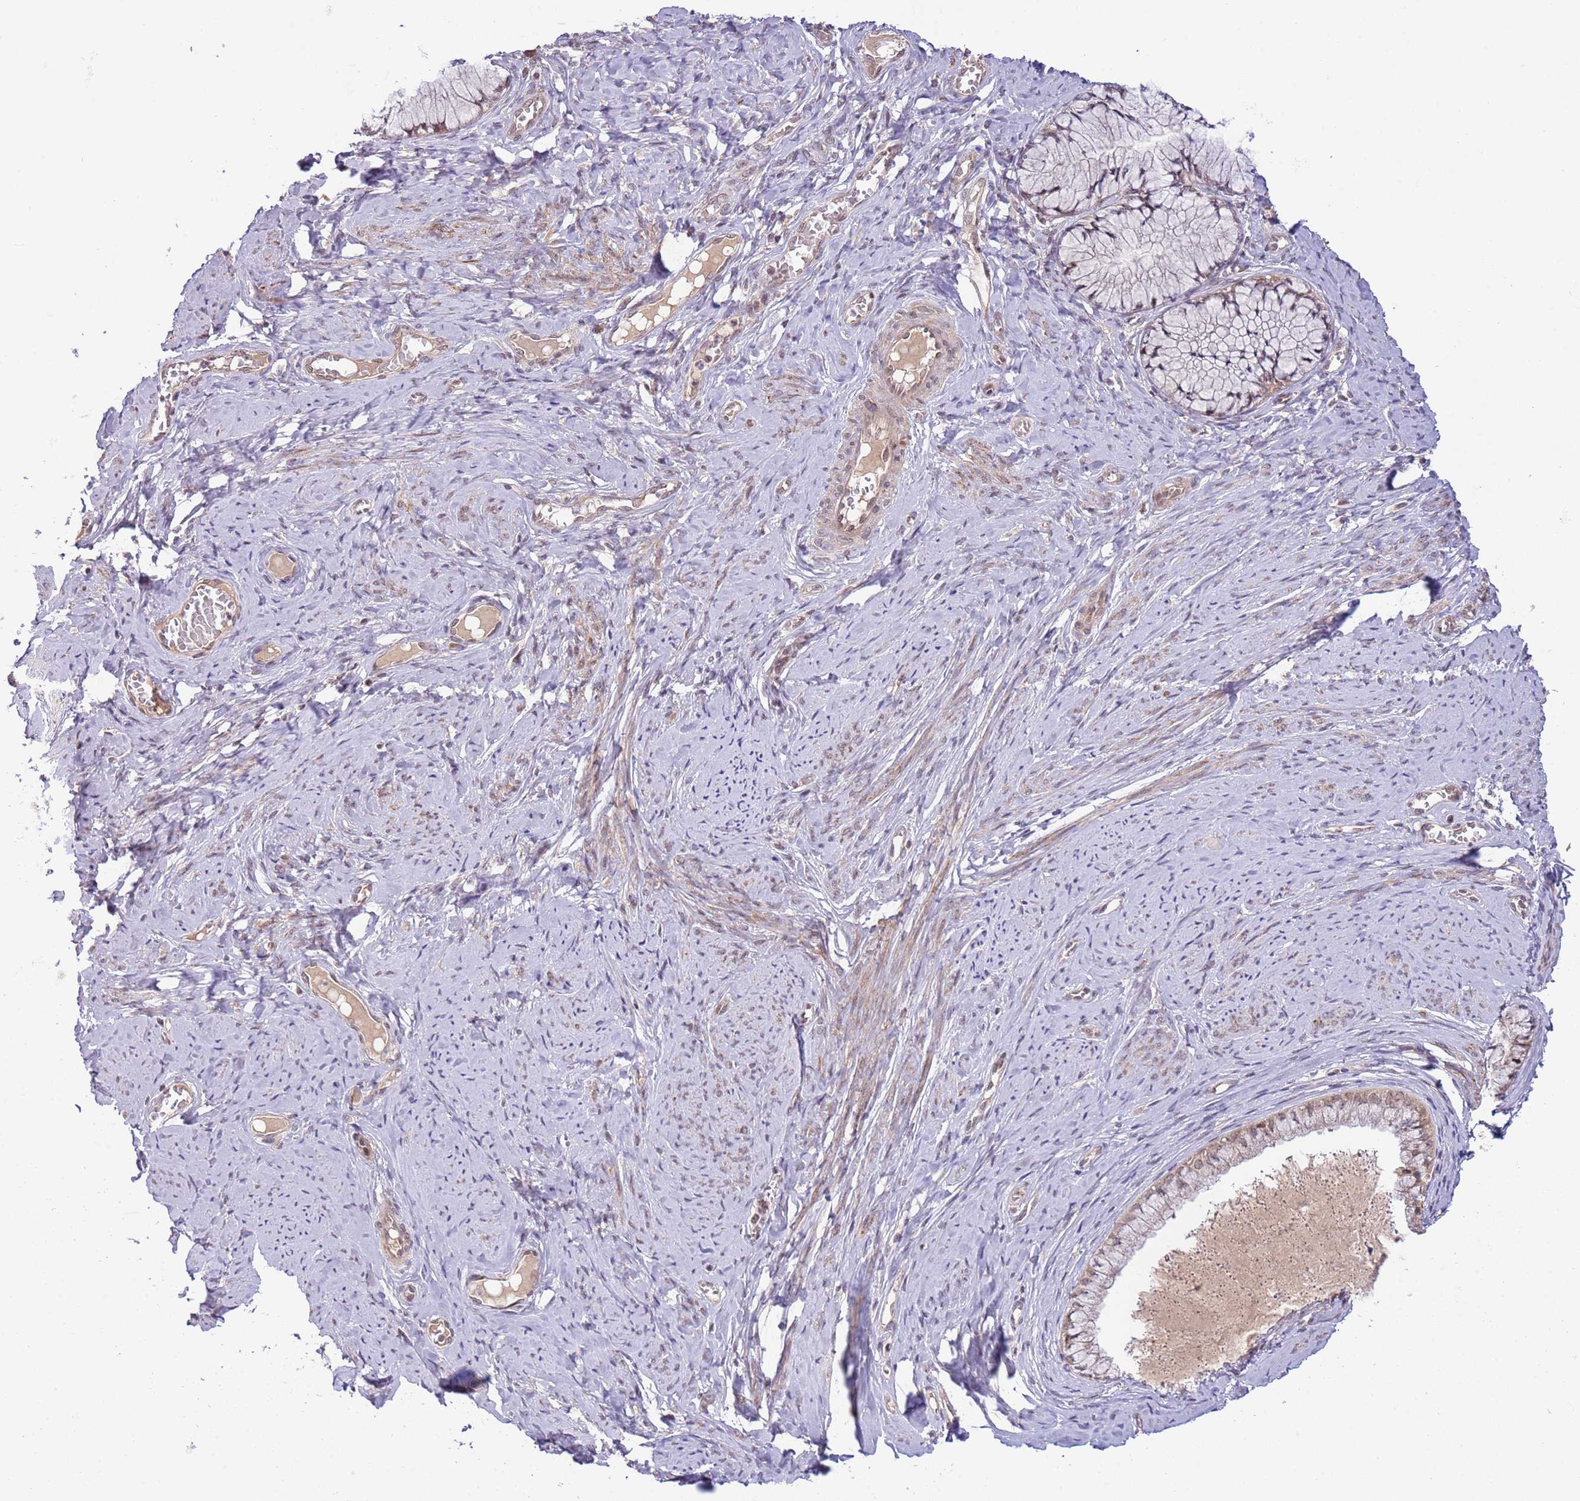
{"staining": {"intensity": "weak", "quantity": "<25%", "location": "cytoplasmic/membranous"}, "tissue": "cervix", "cell_type": "Glandular cells", "image_type": "normal", "snomed": [{"axis": "morphology", "description": "Normal tissue, NOS"}, {"axis": "topography", "description": "Cervix"}], "caption": "This is a photomicrograph of immunohistochemistry (IHC) staining of benign cervix, which shows no staining in glandular cells. The staining was performed using DAB to visualize the protein expression in brown, while the nuclei were stained in blue with hematoxylin (Magnification: 20x).", "gene": "CHD1", "patient": {"sex": "female", "age": 42}}